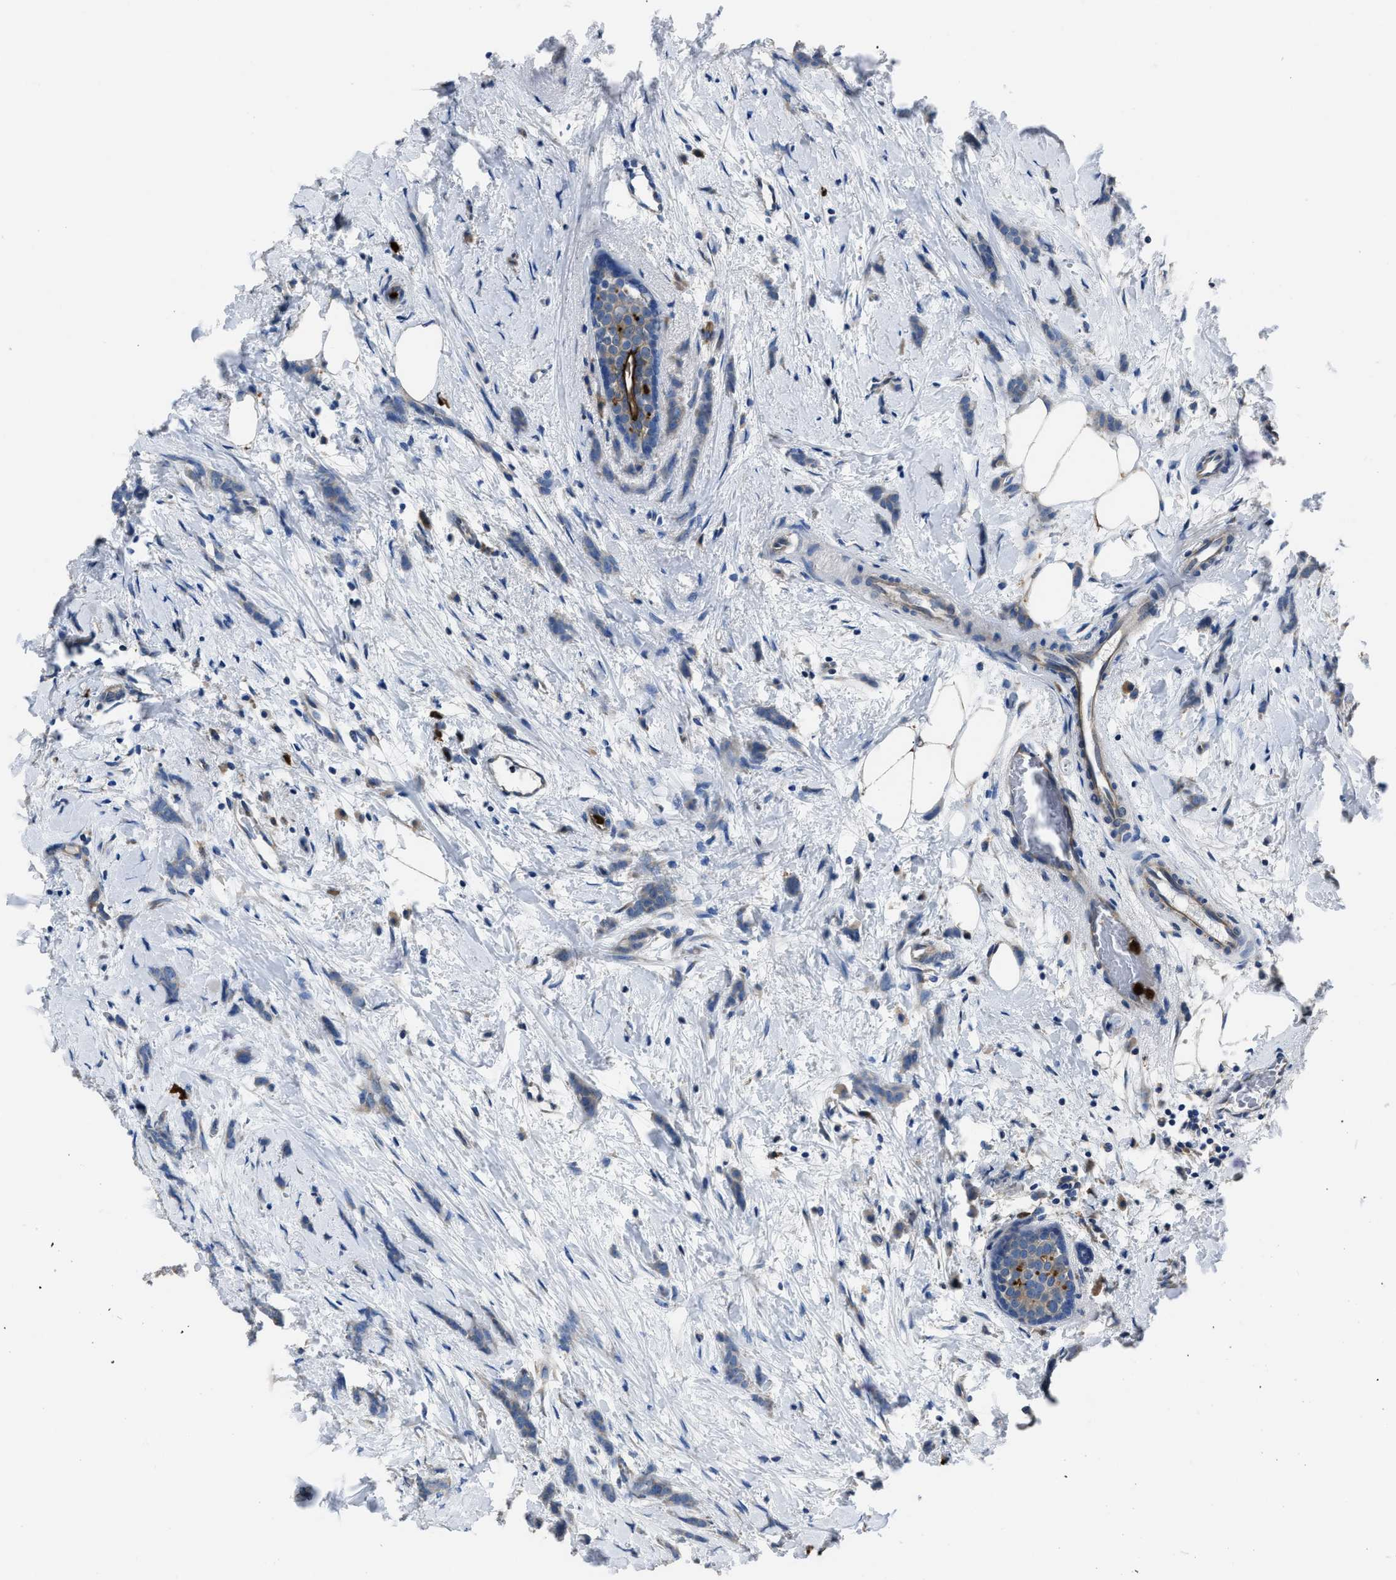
{"staining": {"intensity": "negative", "quantity": "none", "location": "none"}, "tissue": "breast cancer", "cell_type": "Tumor cells", "image_type": "cancer", "snomed": [{"axis": "morphology", "description": "Lobular carcinoma, in situ"}, {"axis": "morphology", "description": "Lobular carcinoma"}, {"axis": "topography", "description": "Breast"}], "caption": "A high-resolution micrograph shows immunohistochemistry staining of breast cancer (lobular carcinoma), which reveals no significant staining in tumor cells. (DAB IHC visualized using brightfield microscopy, high magnification).", "gene": "ANGPT1", "patient": {"sex": "female", "age": 41}}